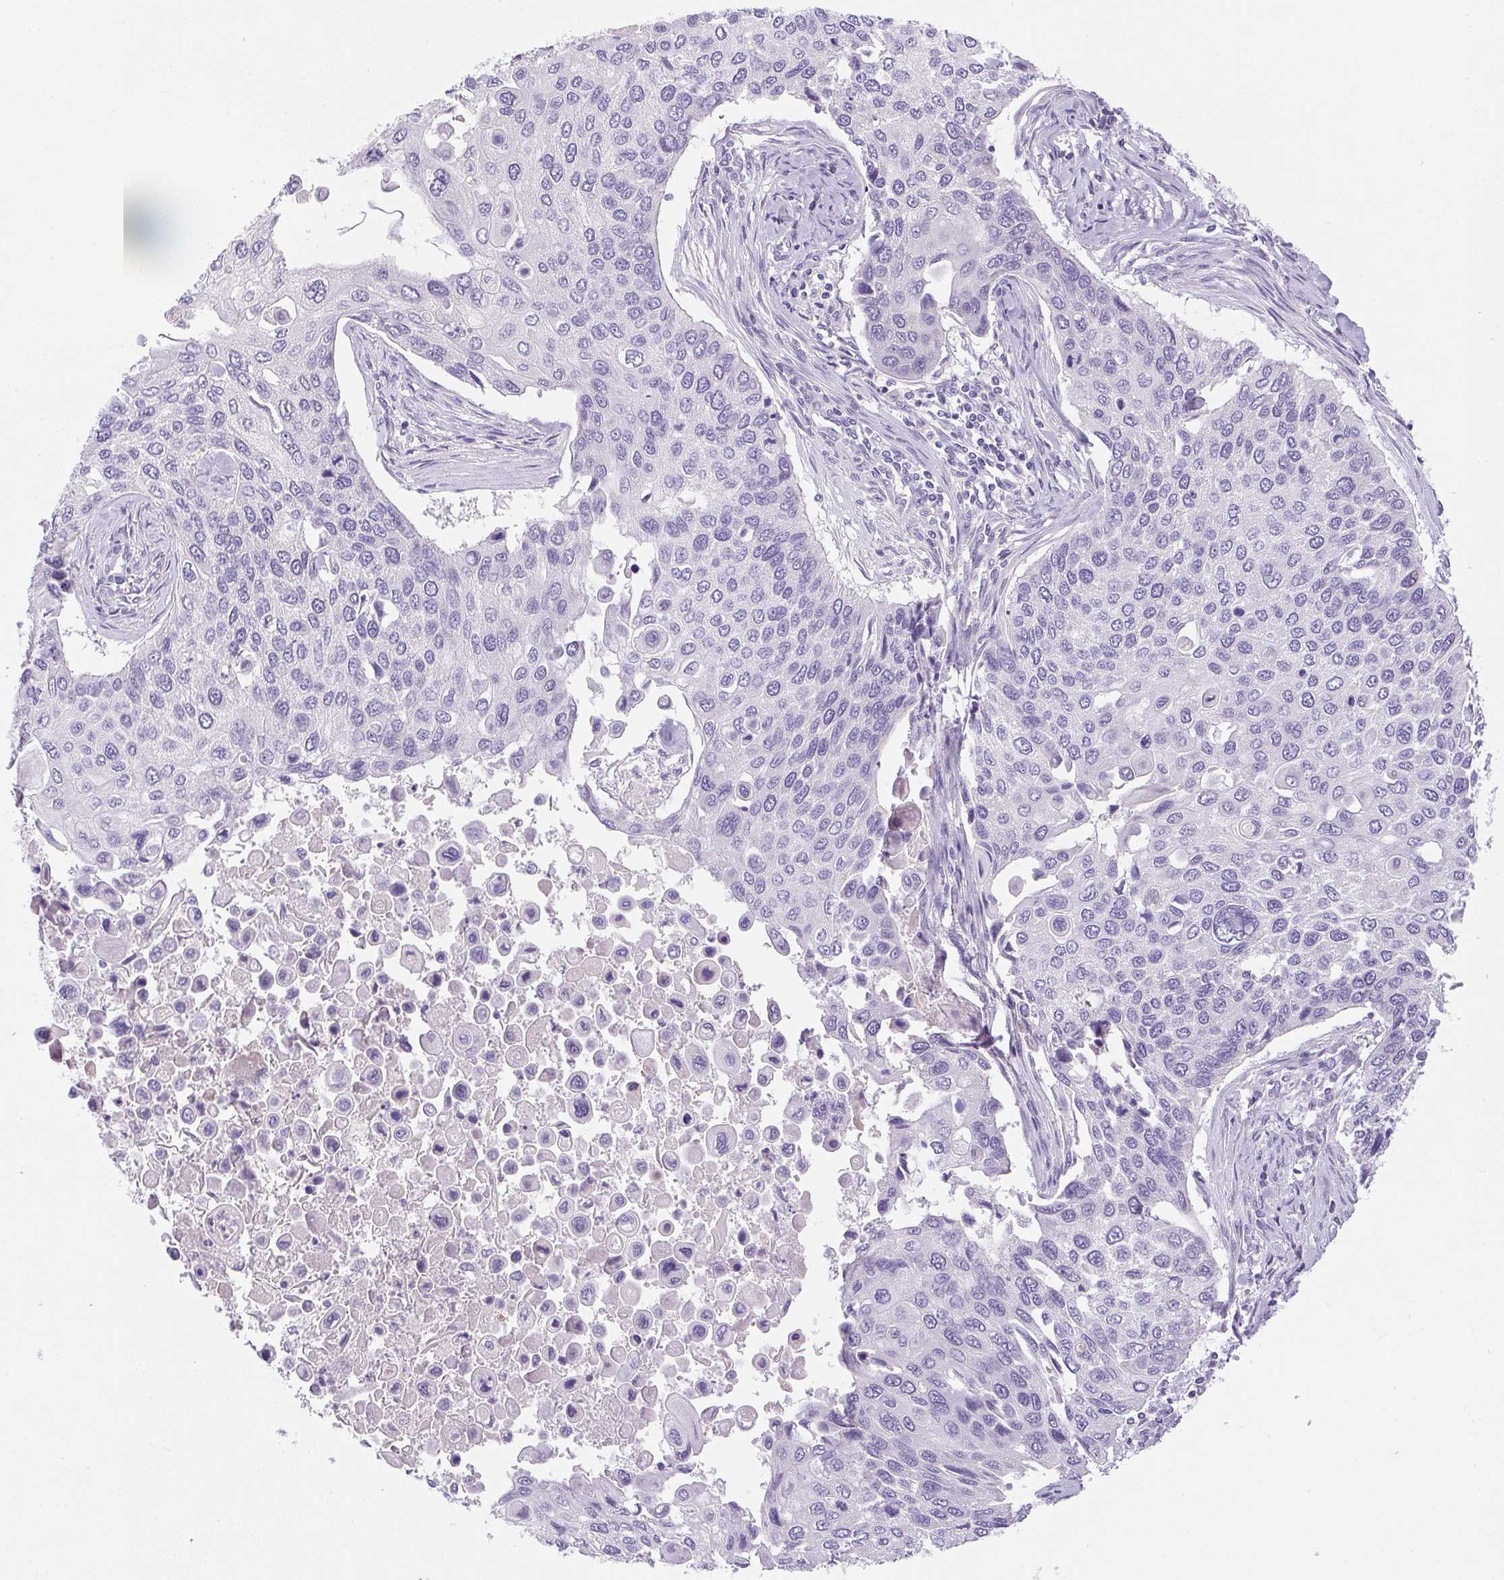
{"staining": {"intensity": "negative", "quantity": "none", "location": "none"}, "tissue": "lung cancer", "cell_type": "Tumor cells", "image_type": "cancer", "snomed": [{"axis": "morphology", "description": "Squamous cell carcinoma, NOS"}, {"axis": "morphology", "description": "Squamous cell carcinoma, metastatic, NOS"}, {"axis": "topography", "description": "Lung"}], "caption": "The immunohistochemistry image has no significant expression in tumor cells of lung cancer (metastatic squamous cell carcinoma) tissue.", "gene": "DPPA5", "patient": {"sex": "male", "age": 63}}